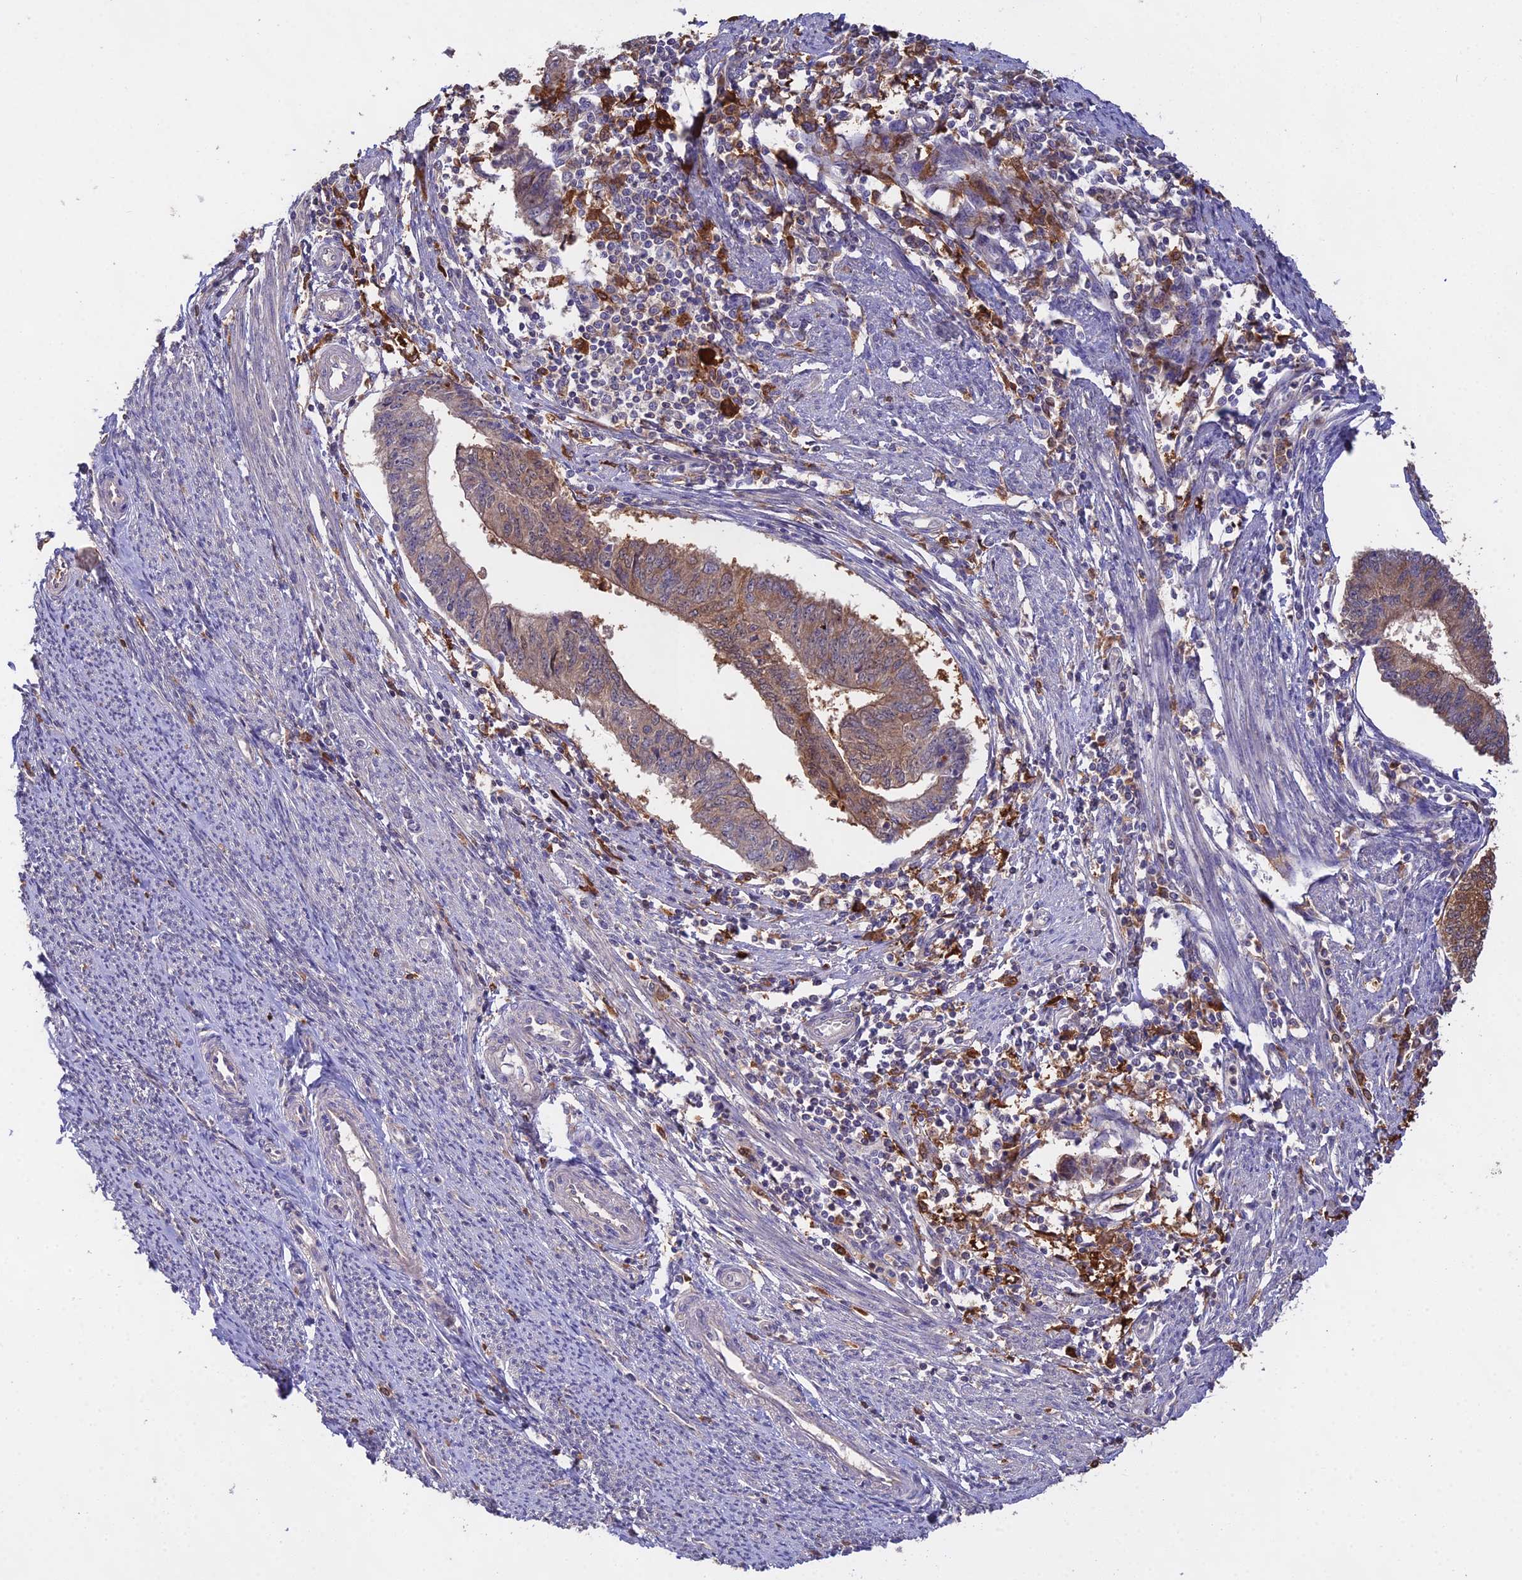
{"staining": {"intensity": "moderate", "quantity": ">75%", "location": "cytoplasmic/membranous"}, "tissue": "endometrial cancer", "cell_type": "Tumor cells", "image_type": "cancer", "snomed": [{"axis": "morphology", "description": "Adenocarcinoma, NOS"}, {"axis": "topography", "description": "Endometrium"}], "caption": "This micrograph reveals endometrial adenocarcinoma stained with immunohistochemistry (IHC) to label a protein in brown. The cytoplasmic/membranous of tumor cells show moderate positivity for the protein. Nuclei are counter-stained blue.", "gene": "FBP1", "patient": {"sex": "female", "age": 56}}